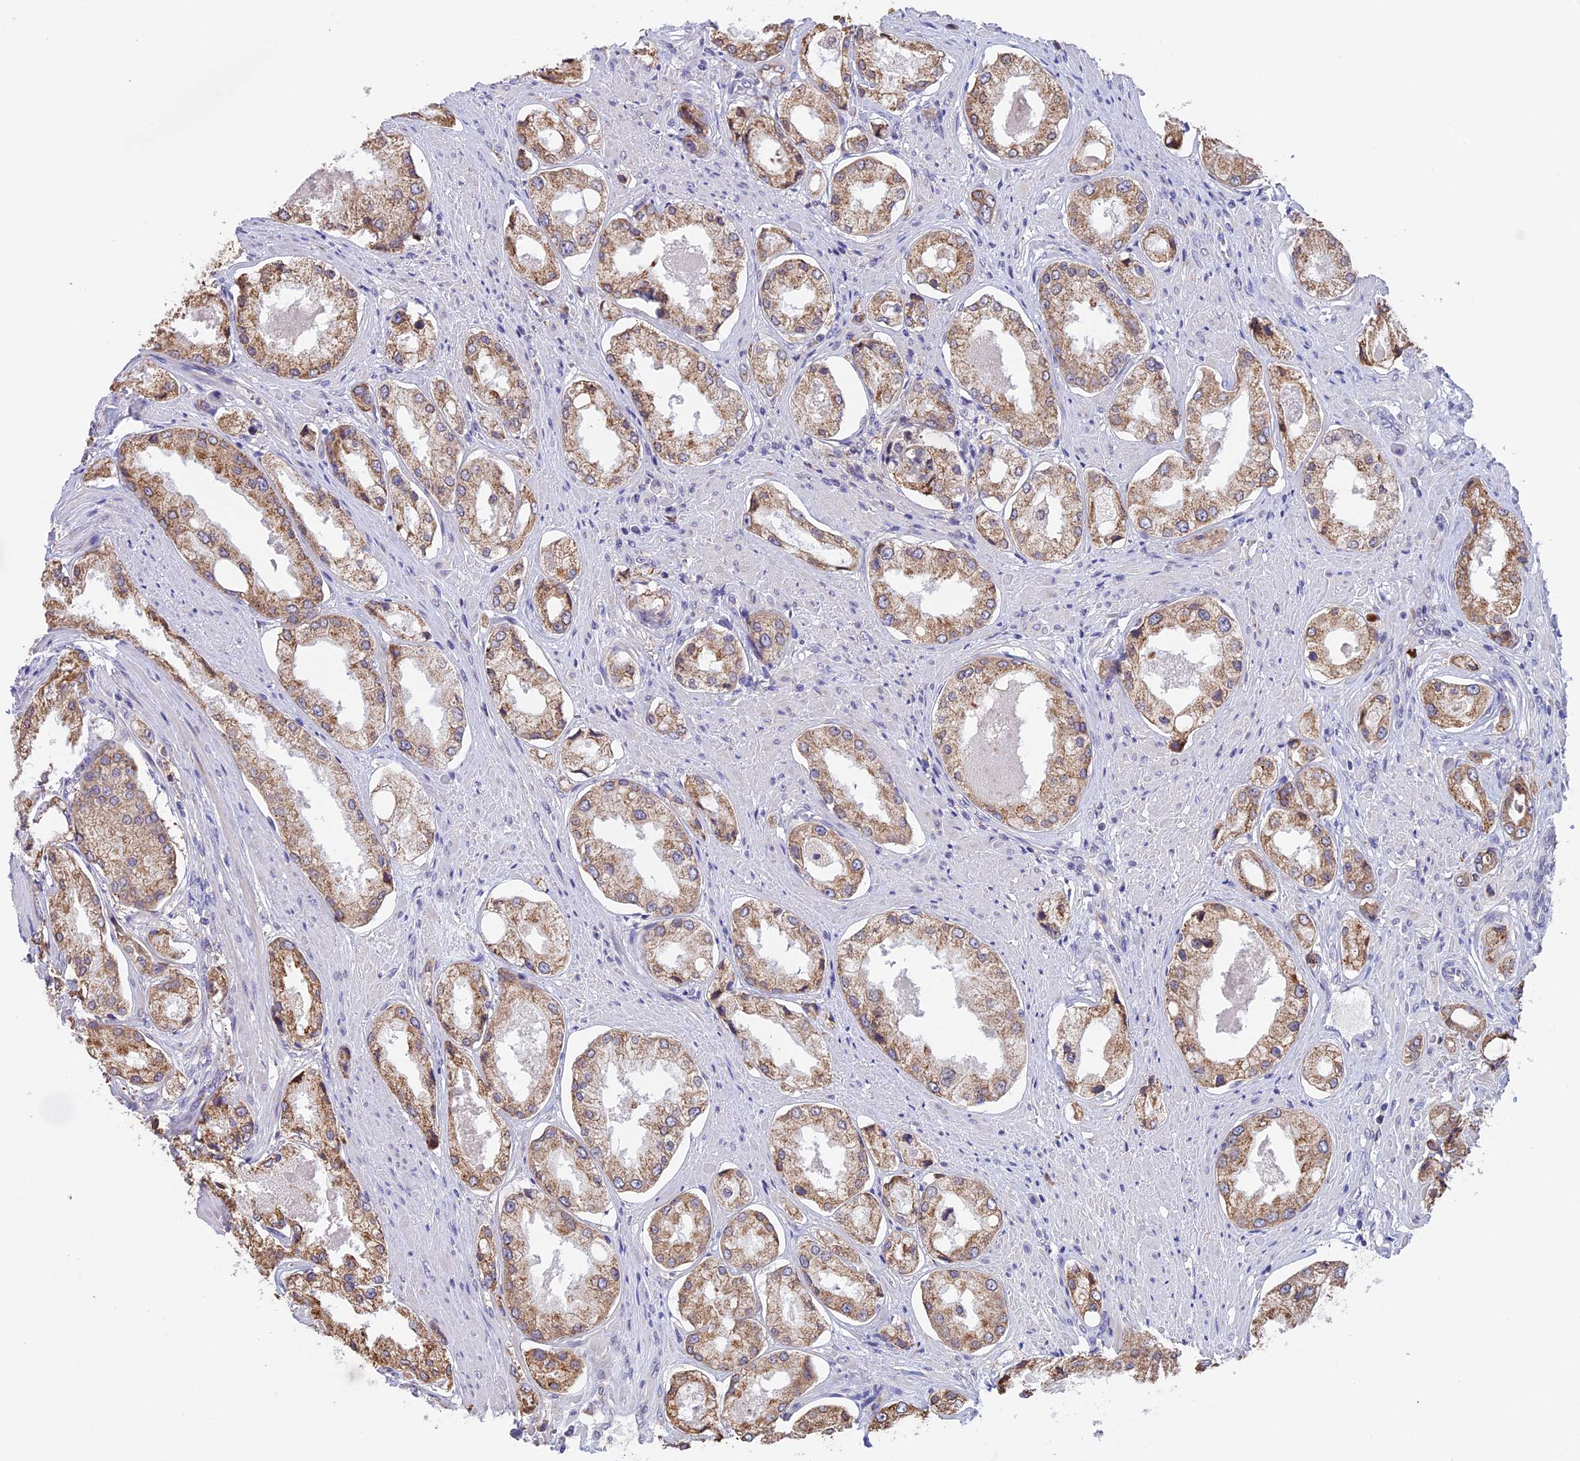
{"staining": {"intensity": "weak", "quantity": ">75%", "location": "cytoplasmic/membranous"}, "tissue": "prostate cancer", "cell_type": "Tumor cells", "image_type": "cancer", "snomed": [{"axis": "morphology", "description": "Adenocarcinoma, Low grade"}, {"axis": "topography", "description": "Prostate"}], "caption": "Immunohistochemical staining of human adenocarcinoma (low-grade) (prostate) exhibits weak cytoplasmic/membranous protein expression in about >75% of tumor cells.", "gene": "DMRTA2", "patient": {"sex": "male", "age": 68}}